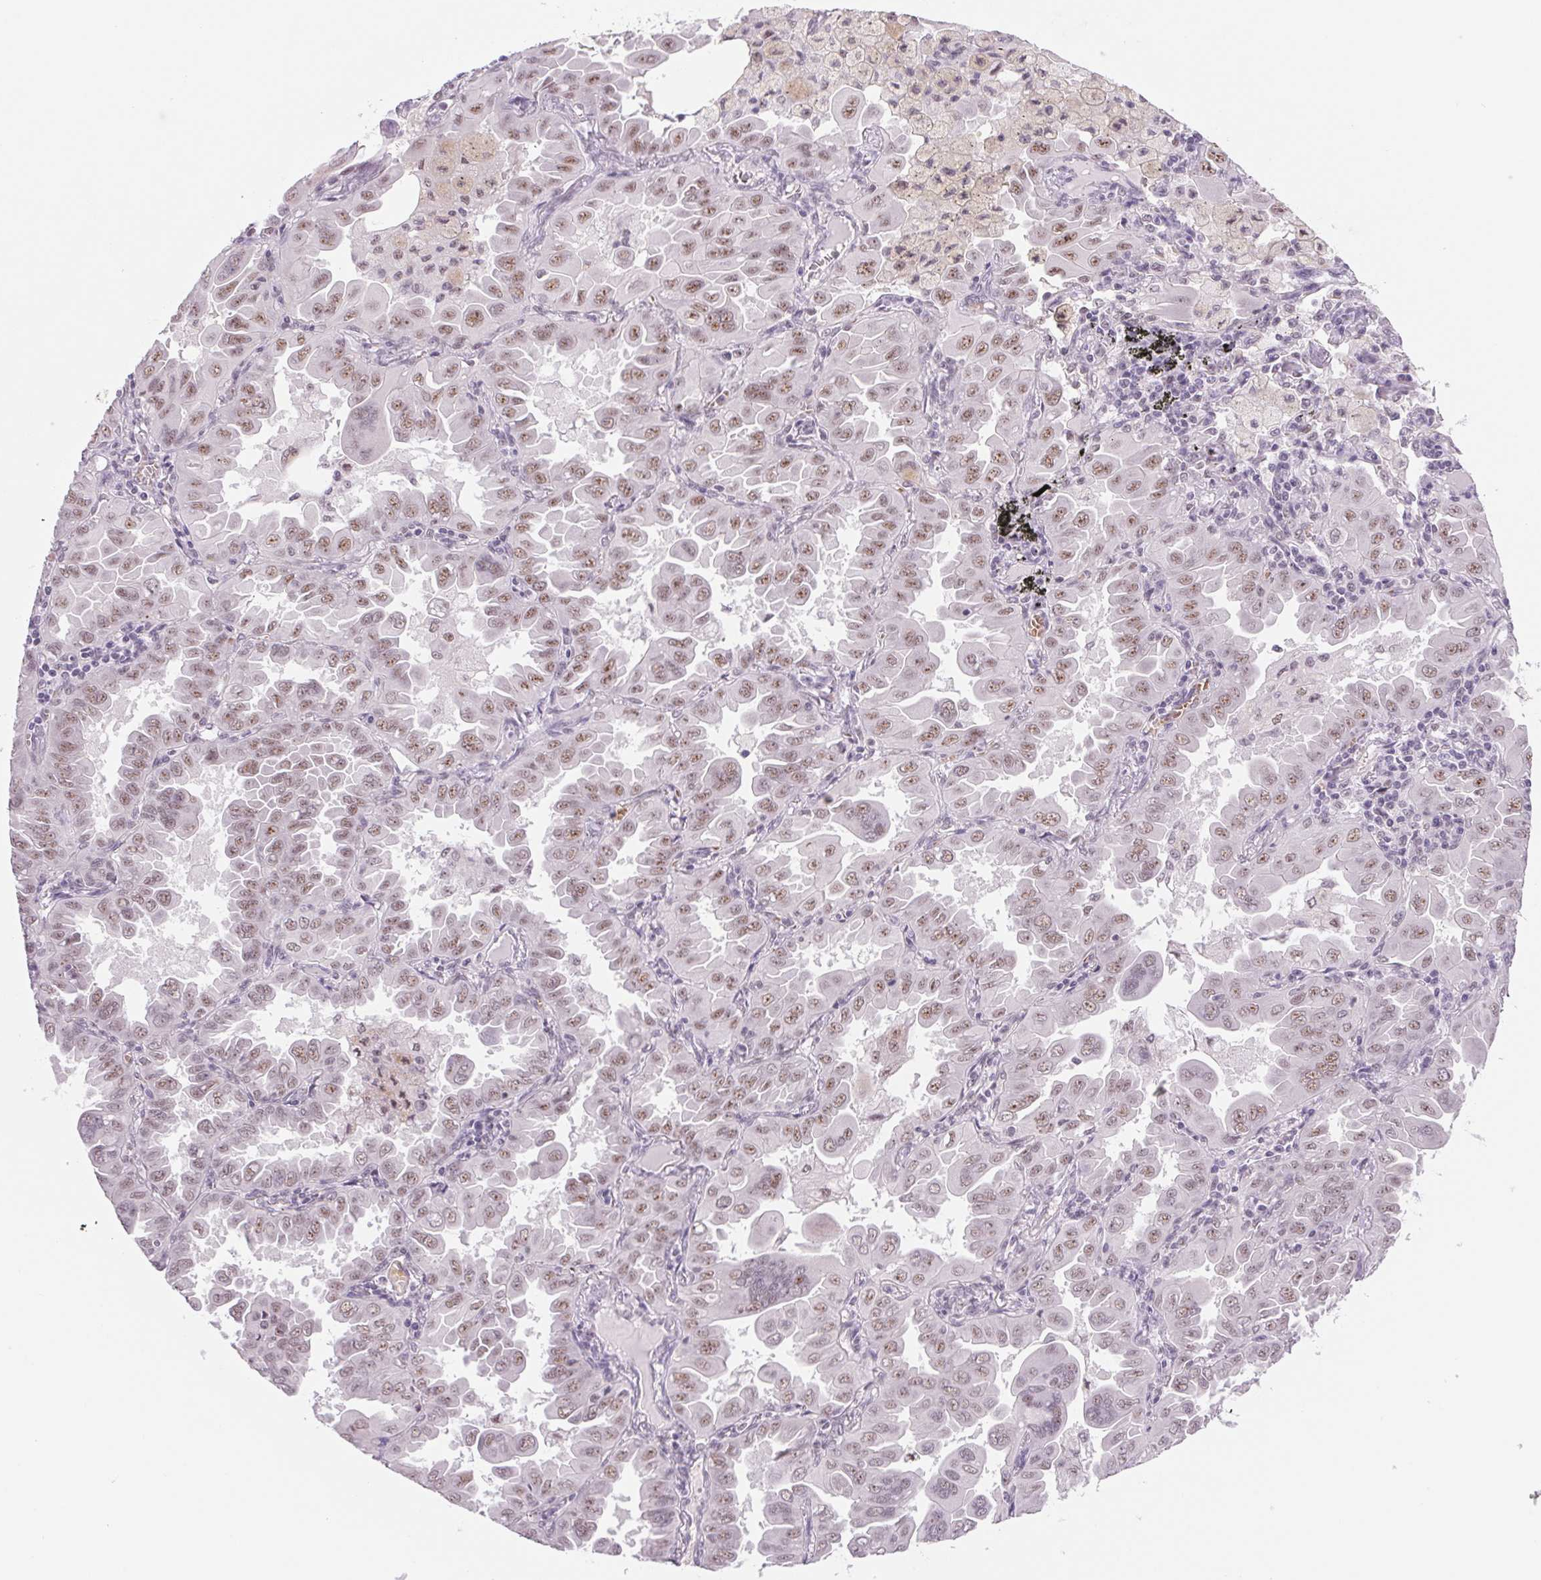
{"staining": {"intensity": "weak", "quantity": "25%-75%", "location": "nuclear"}, "tissue": "lung cancer", "cell_type": "Tumor cells", "image_type": "cancer", "snomed": [{"axis": "morphology", "description": "Adenocarcinoma, NOS"}, {"axis": "topography", "description": "Lung"}], "caption": "Human adenocarcinoma (lung) stained for a protein (brown) exhibits weak nuclear positive expression in approximately 25%-75% of tumor cells.", "gene": "ZC3H14", "patient": {"sex": "male", "age": 64}}